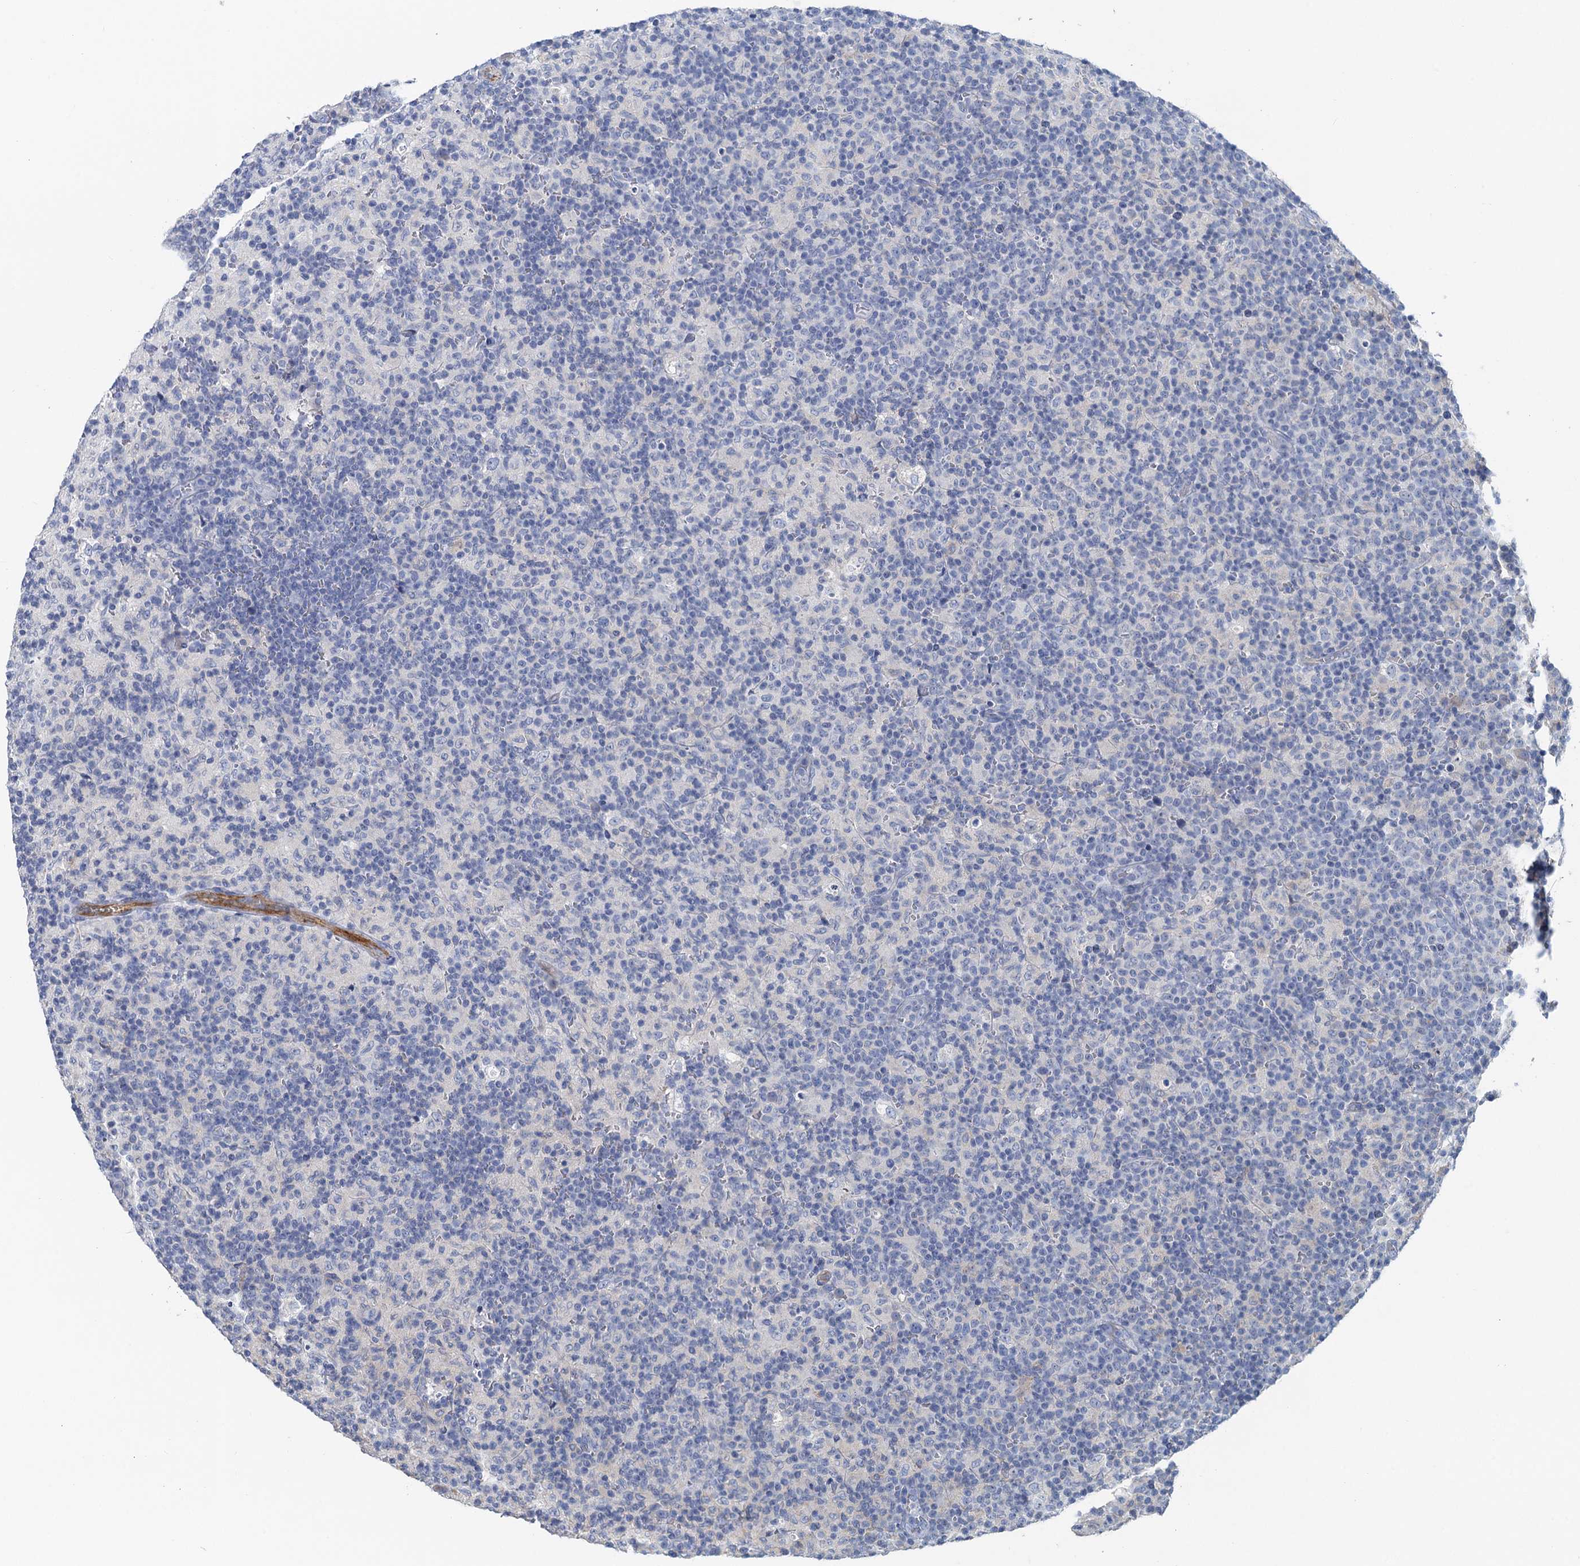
{"staining": {"intensity": "negative", "quantity": "none", "location": "none"}, "tissue": "lymph node", "cell_type": "Germinal center cells", "image_type": "normal", "snomed": [{"axis": "morphology", "description": "Normal tissue, NOS"}, {"axis": "morphology", "description": "Inflammation, NOS"}, {"axis": "topography", "description": "Lymph node"}], "caption": "High magnification brightfield microscopy of normal lymph node stained with DAB (brown) and counterstained with hematoxylin (blue): germinal center cells show no significant expression.", "gene": "PLLP", "patient": {"sex": "male", "age": 55}}